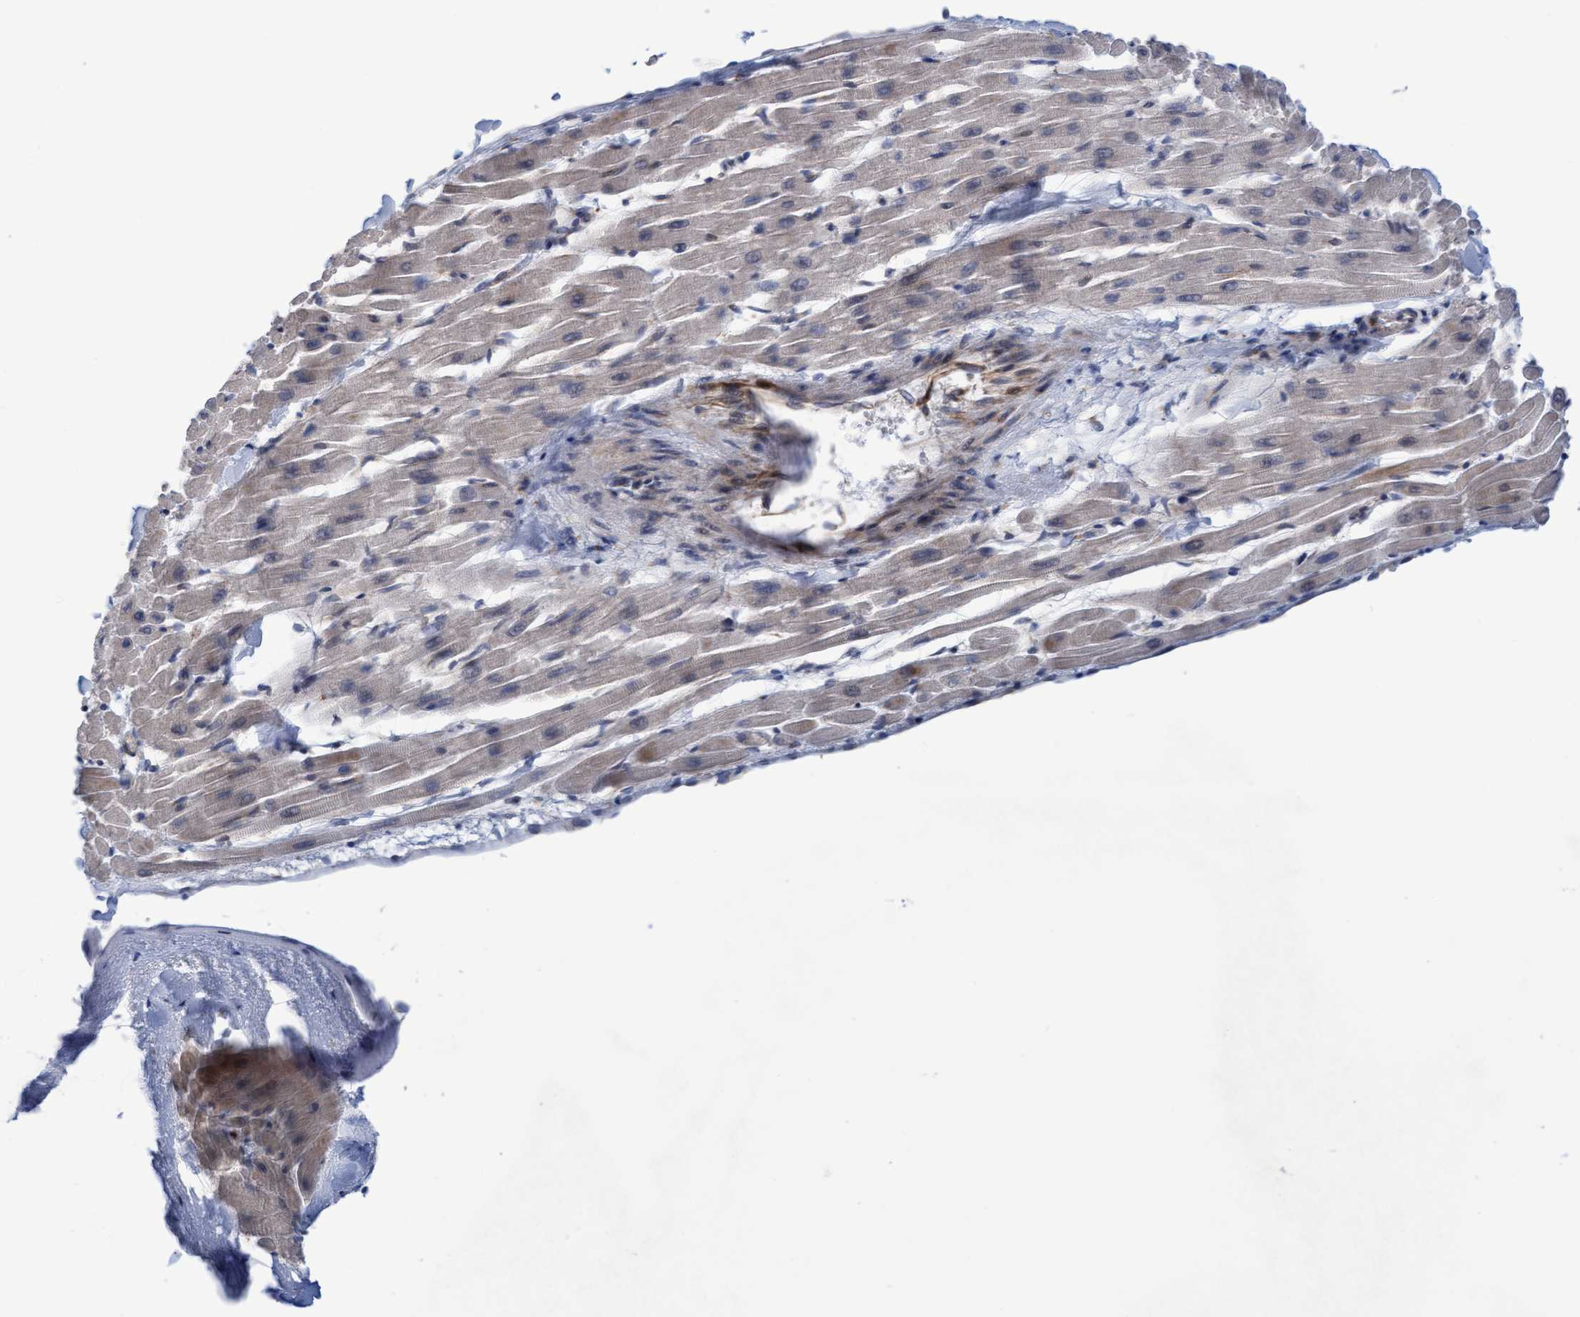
{"staining": {"intensity": "moderate", "quantity": "25%-75%", "location": "cytoplasmic/membranous"}, "tissue": "heart muscle", "cell_type": "Cardiomyocytes", "image_type": "normal", "snomed": [{"axis": "morphology", "description": "Normal tissue, NOS"}, {"axis": "topography", "description": "Heart"}], "caption": "Brown immunohistochemical staining in benign heart muscle exhibits moderate cytoplasmic/membranous expression in about 25%-75% of cardiomyocytes. The staining was performed using DAB (3,3'-diaminobenzidine) to visualize the protein expression in brown, while the nuclei were stained in blue with hematoxylin (Magnification: 20x).", "gene": "SLC28A3", "patient": {"sex": "male", "age": 45}}